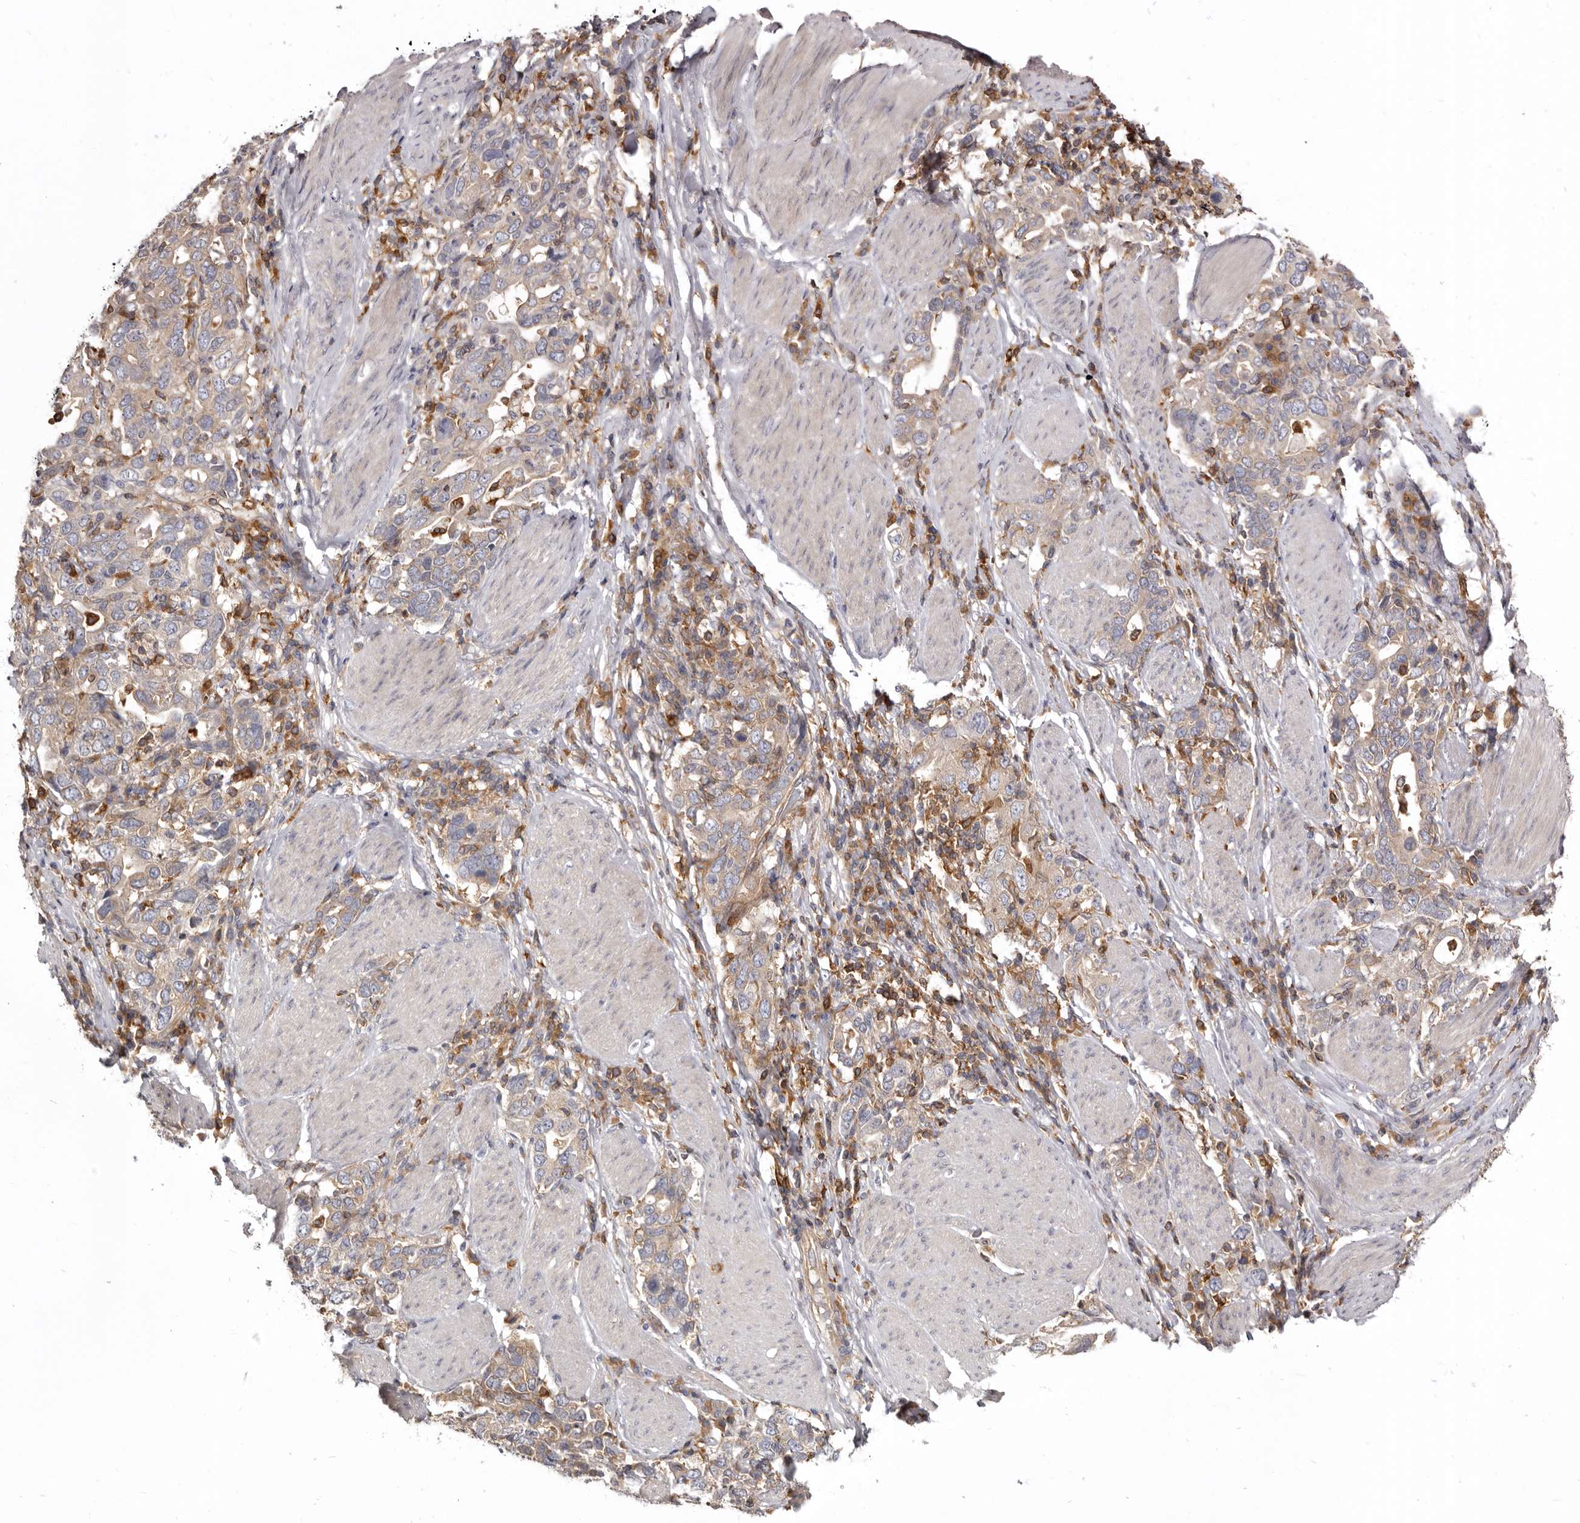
{"staining": {"intensity": "weak", "quantity": "25%-75%", "location": "cytoplasmic/membranous"}, "tissue": "stomach cancer", "cell_type": "Tumor cells", "image_type": "cancer", "snomed": [{"axis": "morphology", "description": "Adenocarcinoma, NOS"}, {"axis": "topography", "description": "Stomach, upper"}], "caption": "Immunohistochemistry (DAB) staining of human stomach cancer (adenocarcinoma) exhibits weak cytoplasmic/membranous protein expression in approximately 25%-75% of tumor cells.", "gene": "CBL", "patient": {"sex": "male", "age": 62}}